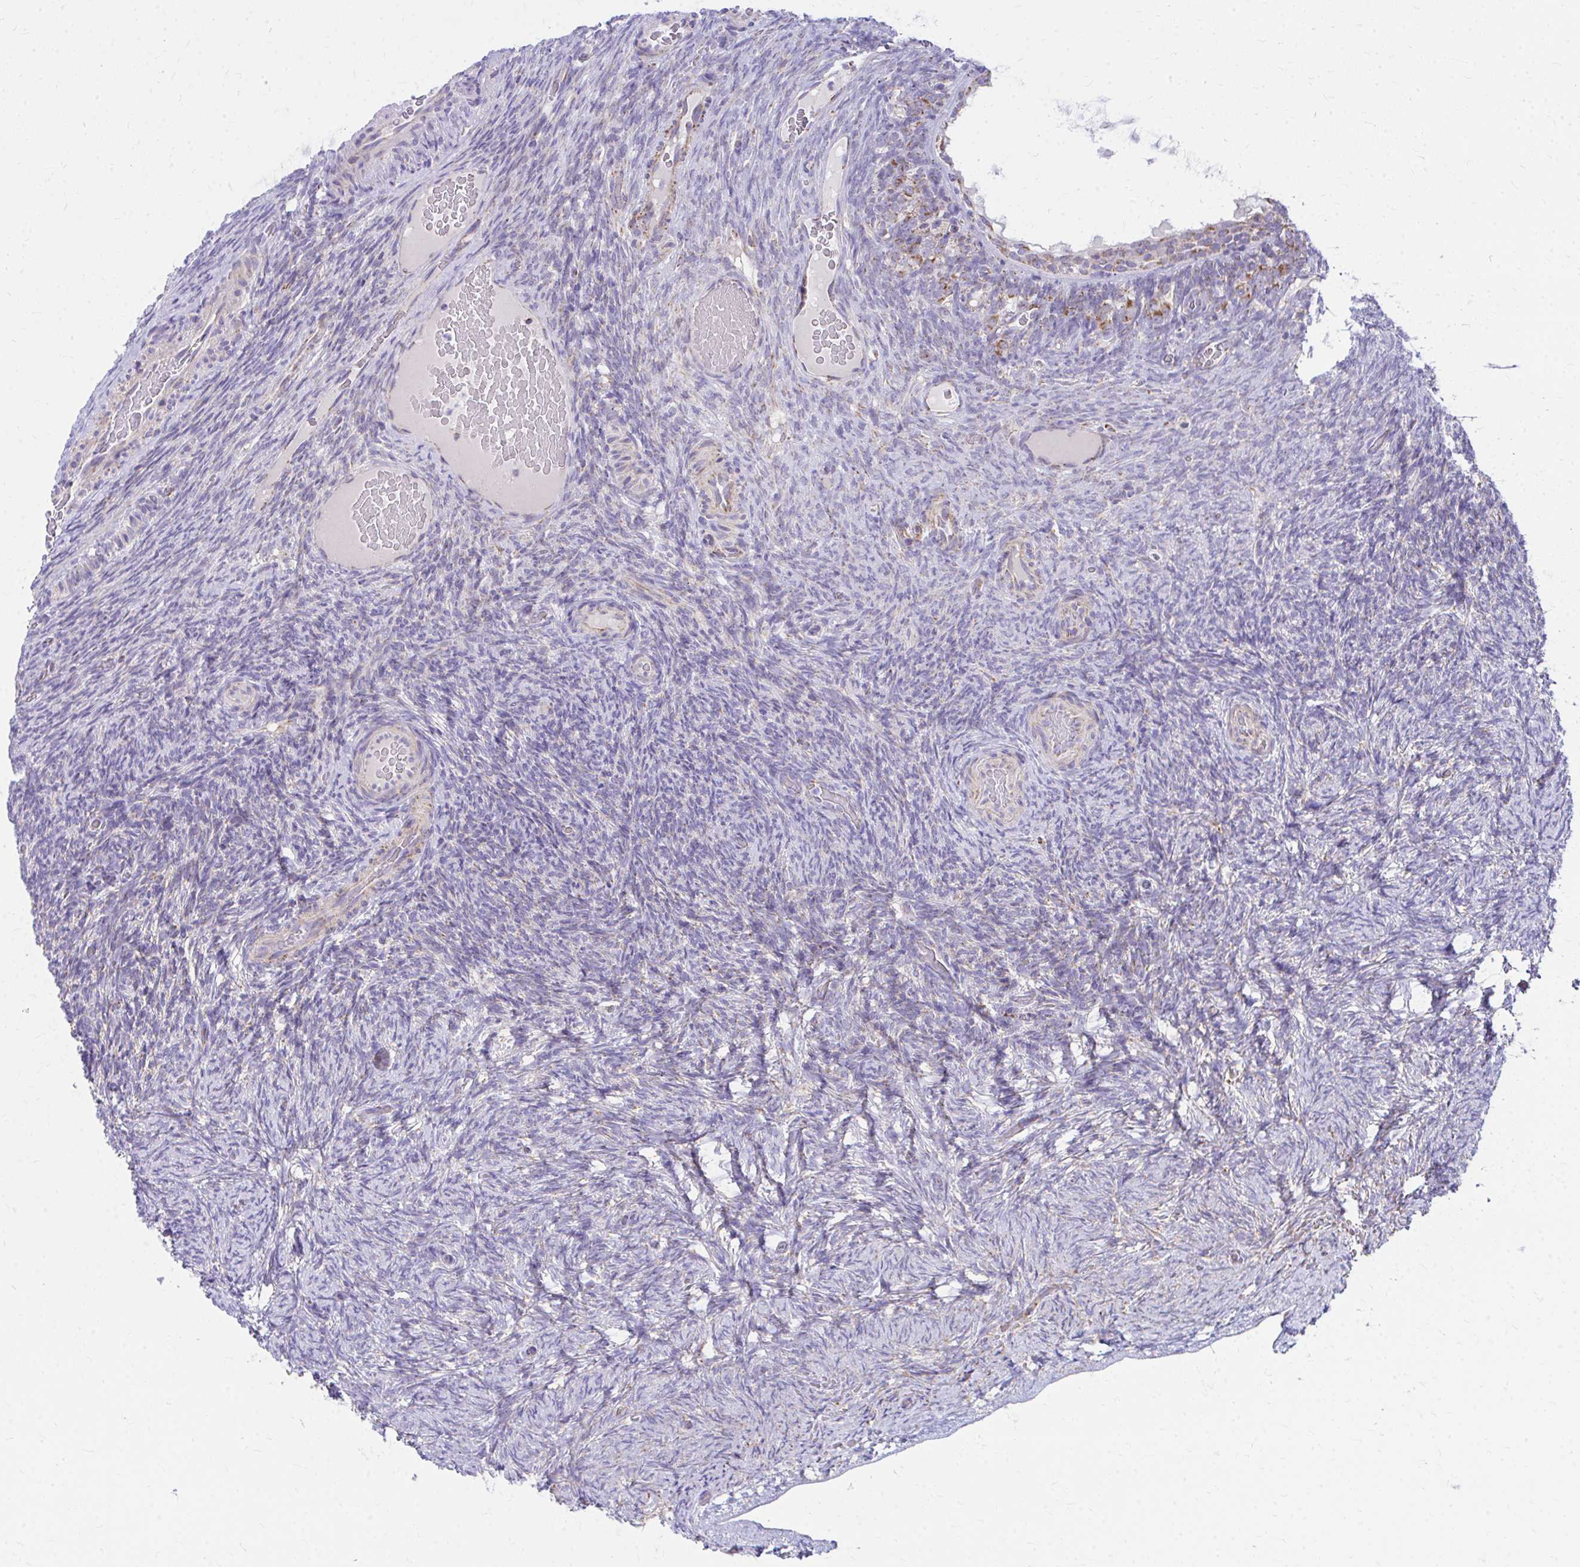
{"staining": {"intensity": "negative", "quantity": "none", "location": "none"}, "tissue": "ovary", "cell_type": "Ovarian stroma cells", "image_type": "normal", "snomed": [{"axis": "morphology", "description": "Normal tissue, NOS"}, {"axis": "topography", "description": "Ovary"}], "caption": "High magnification brightfield microscopy of unremarkable ovary stained with DAB (3,3'-diaminobenzidine) (brown) and counterstained with hematoxylin (blue): ovarian stroma cells show no significant staining. The staining is performed using DAB brown chromogen with nuclei counter-stained in using hematoxylin.", "gene": "MRPL19", "patient": {"sex": "female", "age": 34}}